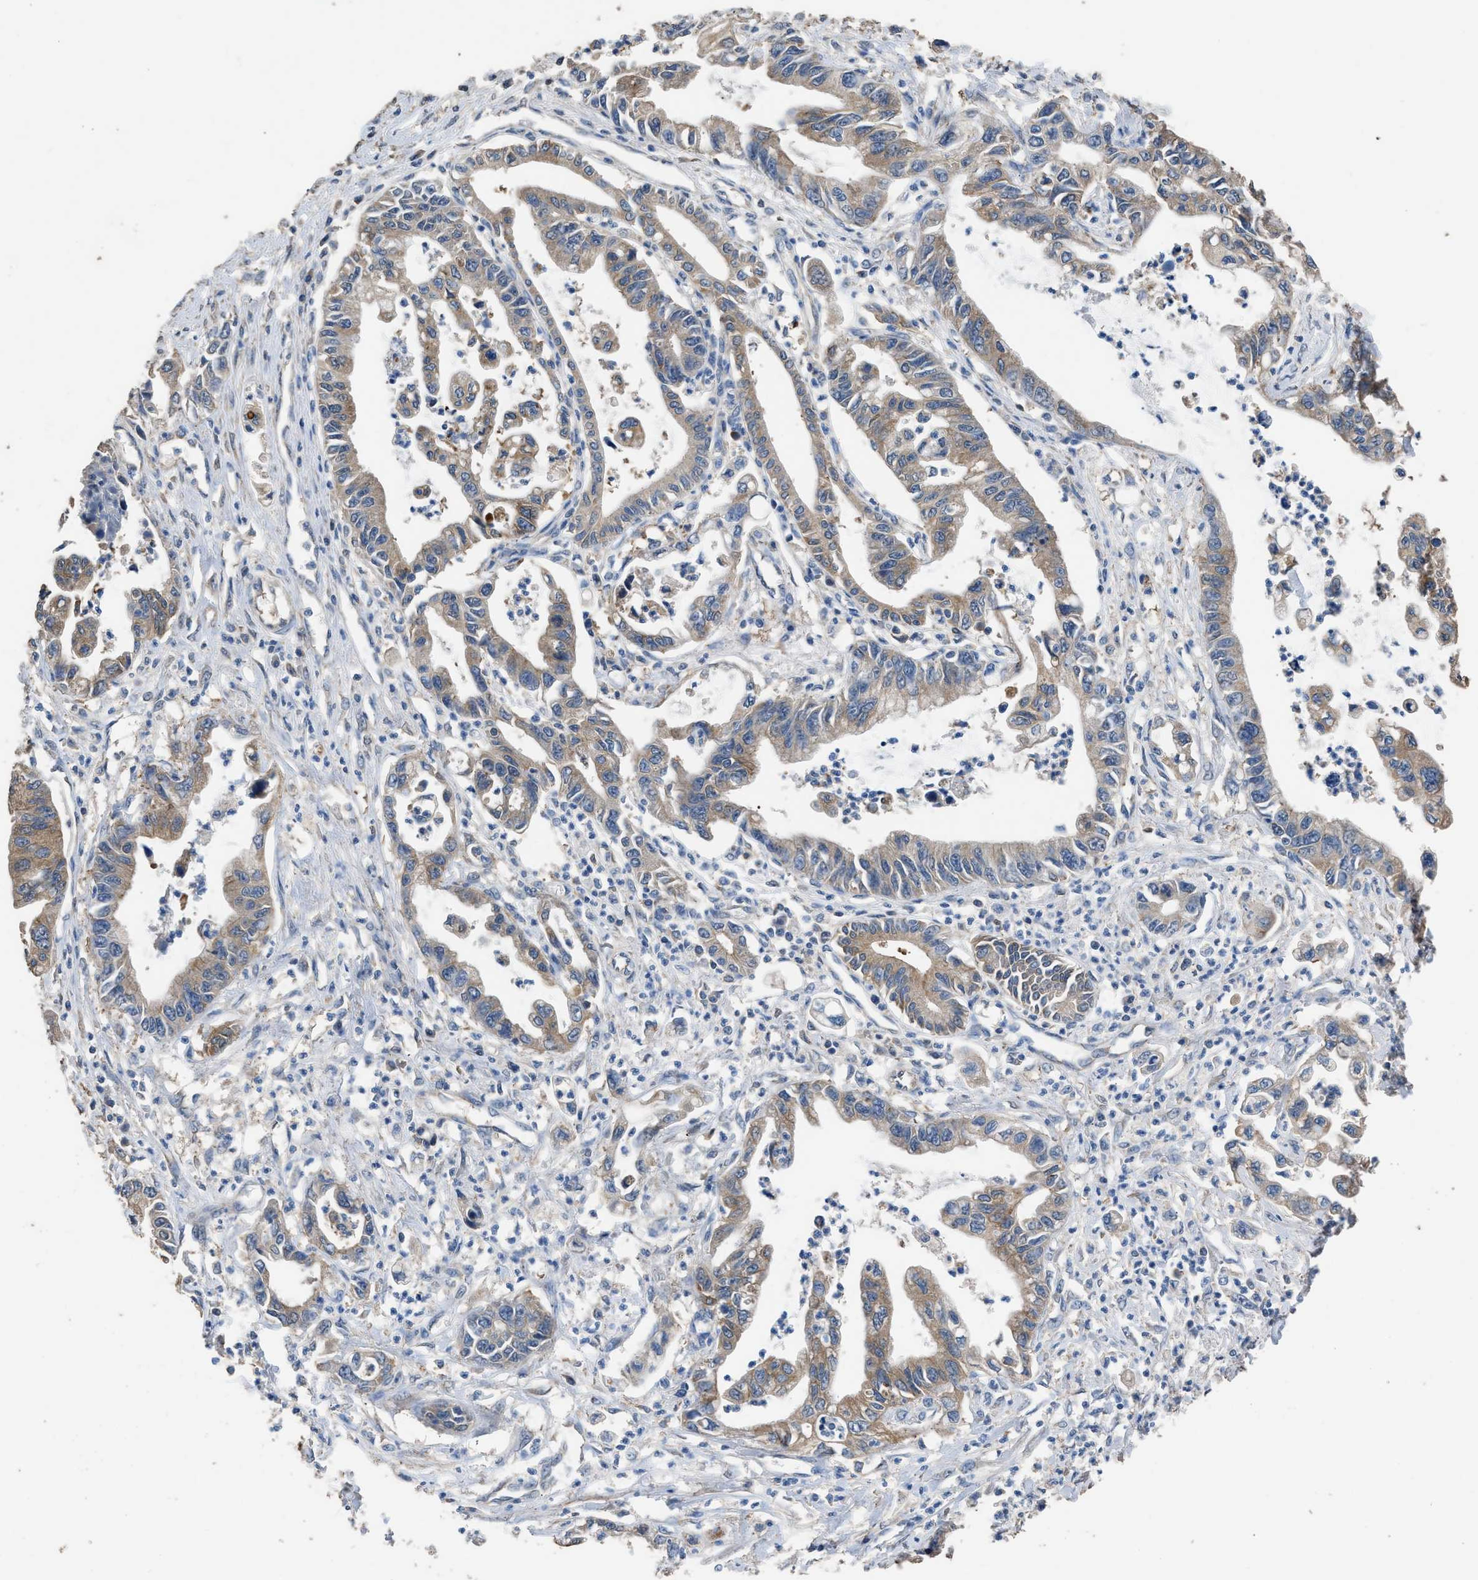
{"staining": {"intensity": "weak", "quantity": ">75%", "location": "cytoplasmic/membranous"}, "tissue": "pancreatic cancer", "cell_type": "Tumor cells", "image_type": "cancer", "snomed": [{"axis": "morphology", "description": "Adenocarcinoma, NOS"}, {"axis": "topography", "description": "Pancreas"}], "caption": "Human pancreatic cancer (adenocarcinoma) stained for a protein (brown) reveals weak cytoplasmic/membranous positive positivity in approximately >75% of tumor cells.", "gene": "ITSN1", "patient": {"sex": "male", "age": 56}}